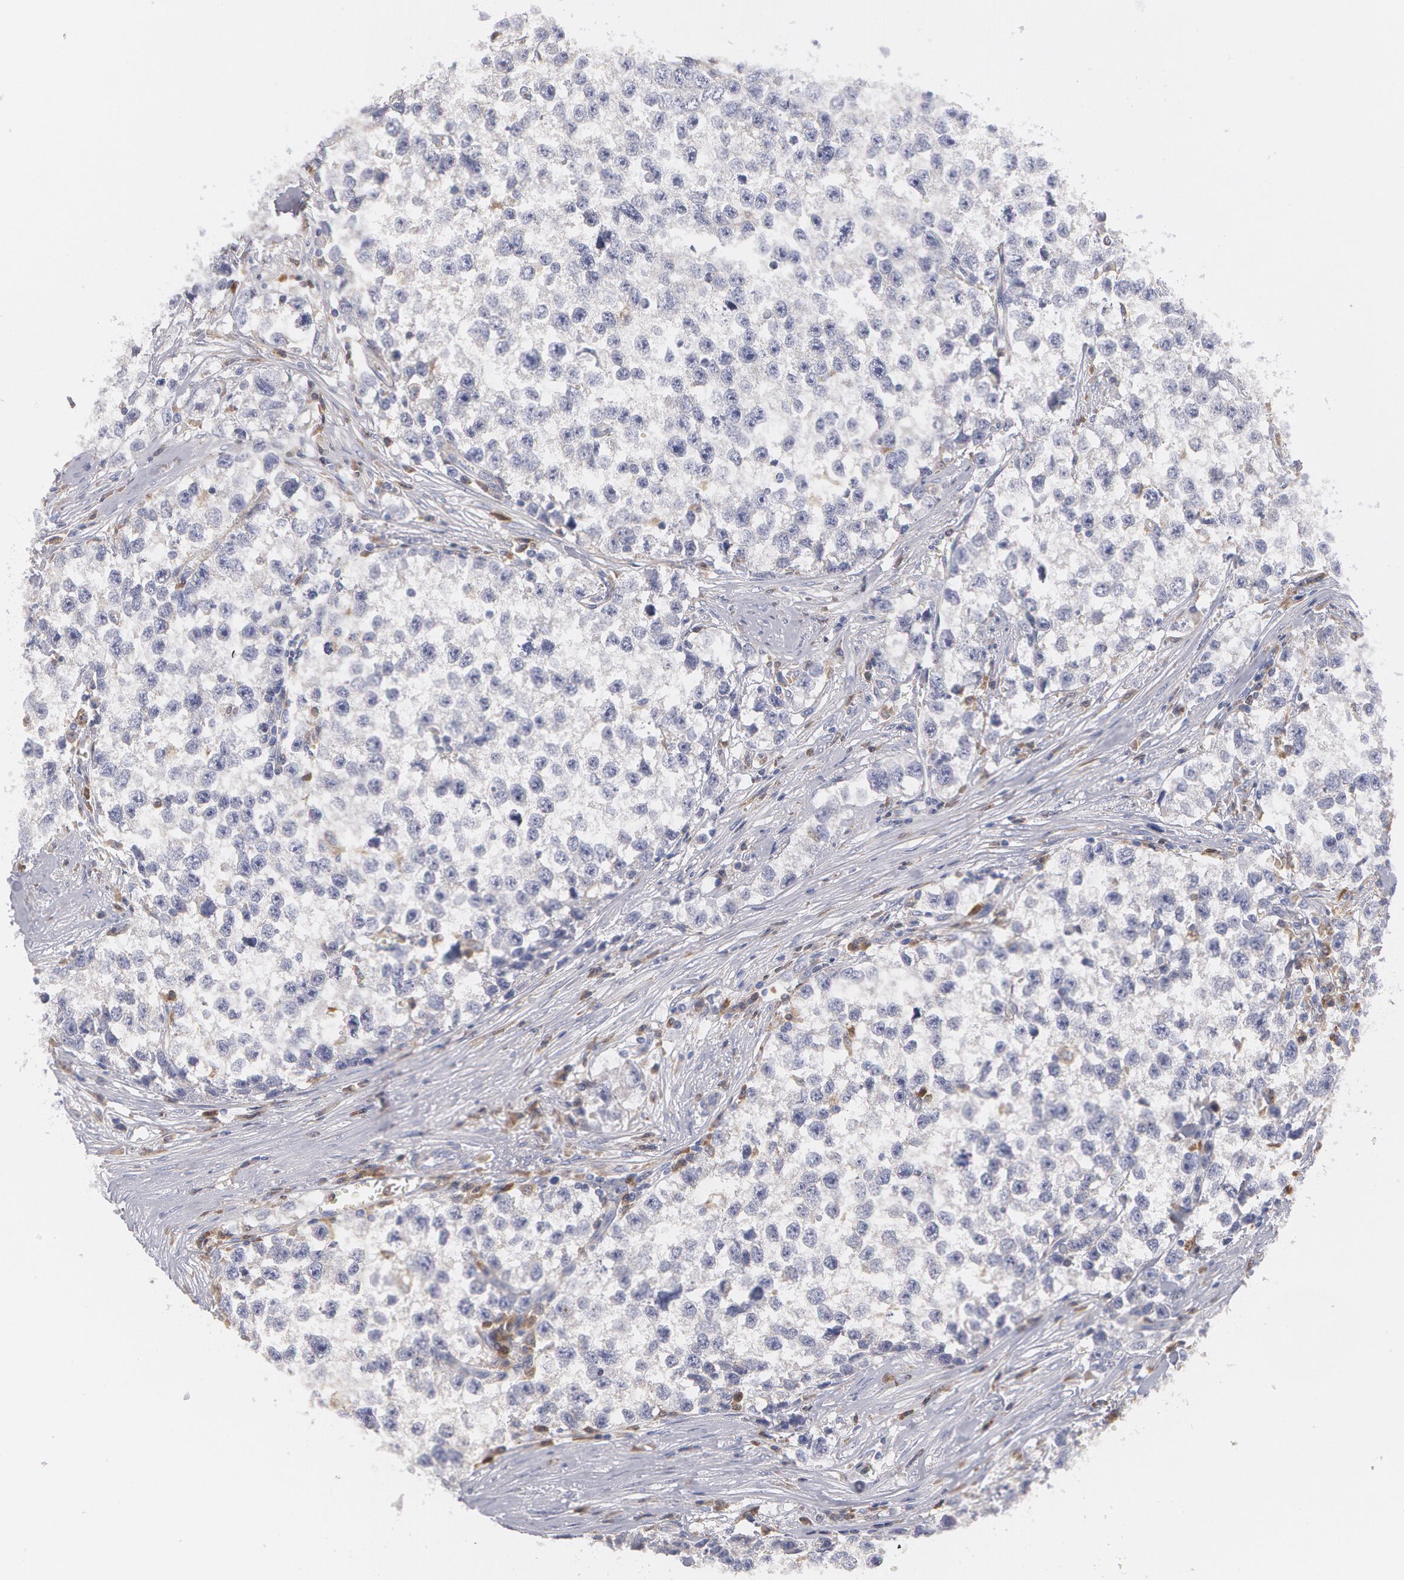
{"staining": {"intensity": "weak", "quantity": "<25%", "location": "cytoplasmic/membranous"}, "tissue": "testis cancer", "cell_type": "Tumor cells", "image_type": "cancer", "snomed": [{"axis": "morphology", "description": "Seminoma, NOS"}, {"axis": "morphology", "description": "Carcinoma, Embryonal, NOS"}, {"axis": "topography", "description": "Testis"}], "caption": "Human seminoma (testis) stained for a protein using IHC exhibits no expression in tumor cells.", "gene": "SYK", "patient": {"sex": "male", "age": 30}}